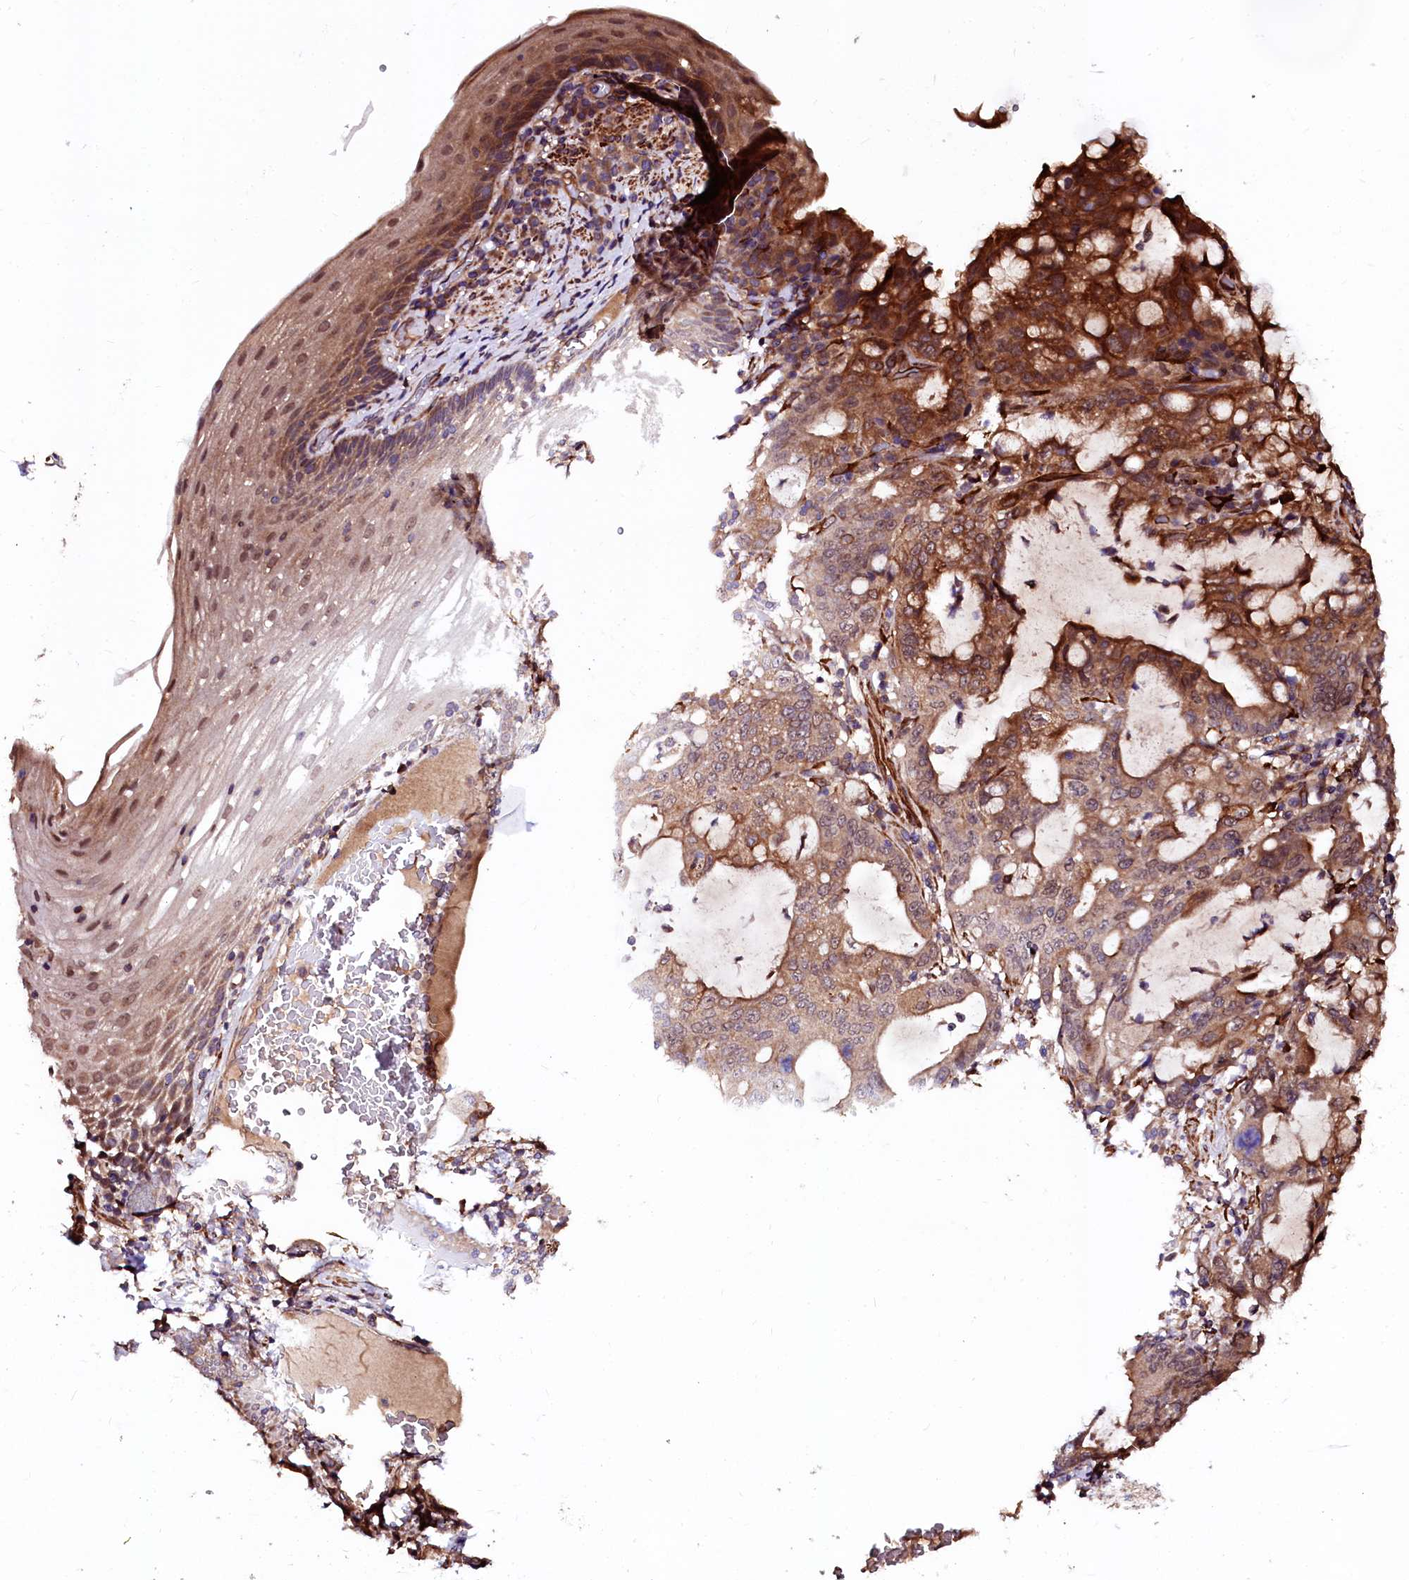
{"staining": {"intensity": "moderate", "quantity": ">75%", "location": "cytoplasmic/membranous"}, "tissue": "stomach cancer", "cell_type": "Tumor cells", "image_type": "cancer", "snomed": [{"axis": "morphology", "description": "Normal tissue, NOS"}, {"axis": "morphology", "description": "Adenocarcinoma, NOS"}, {"axis": "topography", "description": "Esophagus"}, {"axis": "topography", "description": "Stomach, upper"}, {"axis": "topography", "description": "Peripheral nerve tissue"}], "caption": "The immunohistochemical stain shows moderate cytoplasmic/membranous staining in tumor cells of stomach cancer (adenocarcinoma) tissue. Using DAB (brown) and hematoxylin (blue) stains, captured at high magnification using brightfield microscopy.", "gene": "N4BP1", "patient": {"sex": "male", "age": 62}}